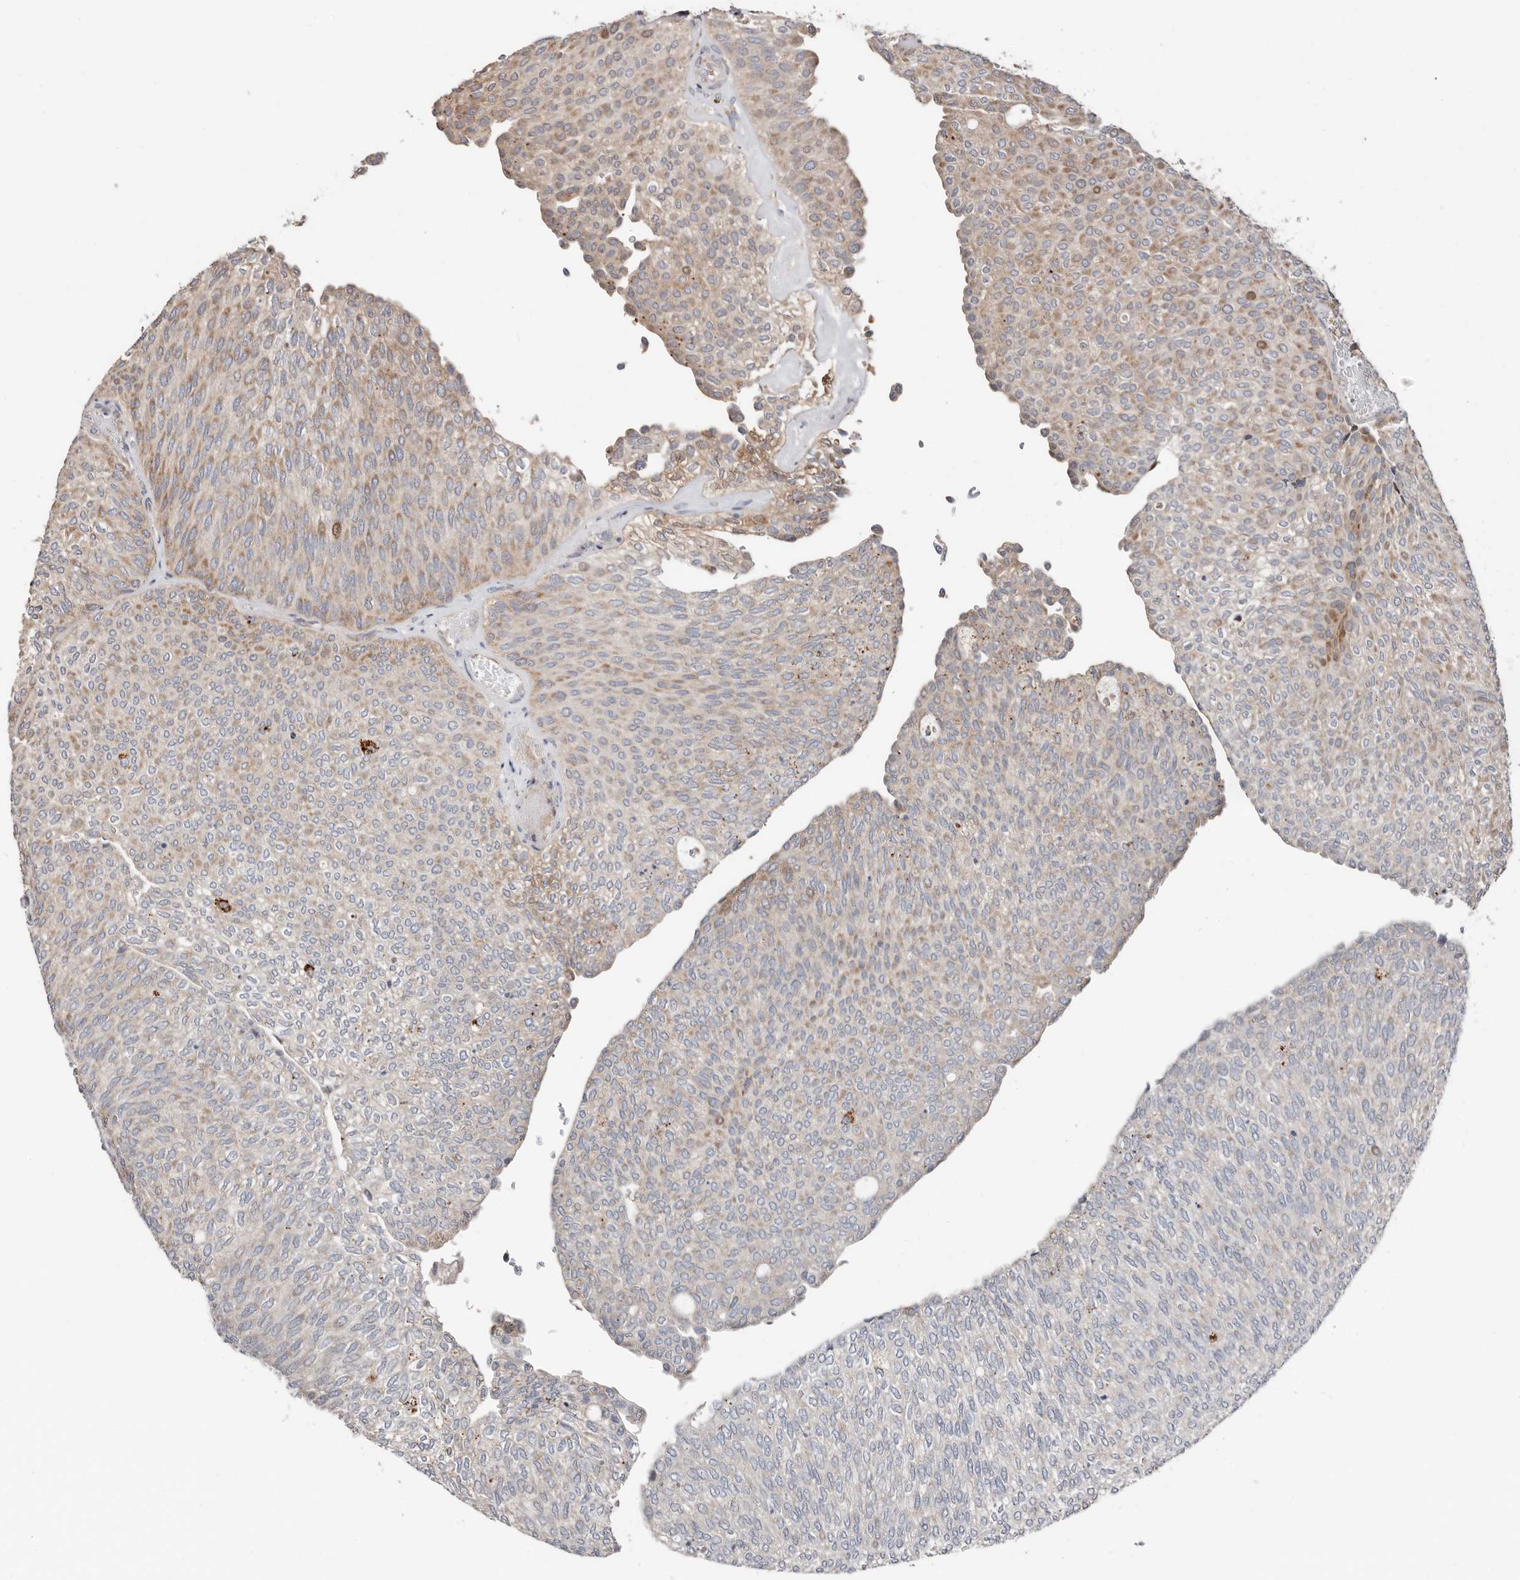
{"staining": {"intensity": "moderate", "quantity": "<25%", "location": "cytoplasmic/membranous"}, "tissue": "urothelial cancer", "cell_type": "Tumor cells", "image_type": "cancer", "snomed": [{"axis": "morphology", "description": "Urothelial carcinoma, Low grade"}, {"axis": "topography", "description": "Urinary bladder"}], "caption": "Immunohistochemical staining of human urothelial cancer exhibits low levels of moderate cytoplasmic/membranous staining in about <25% of tumor cells. (DAB (3,3'-diaminobenzidine) IHC, brown staining for protein, blue staining for nuclei).", "gene": "SMYD4", "patient": {"sex": "female", "age": 79}}